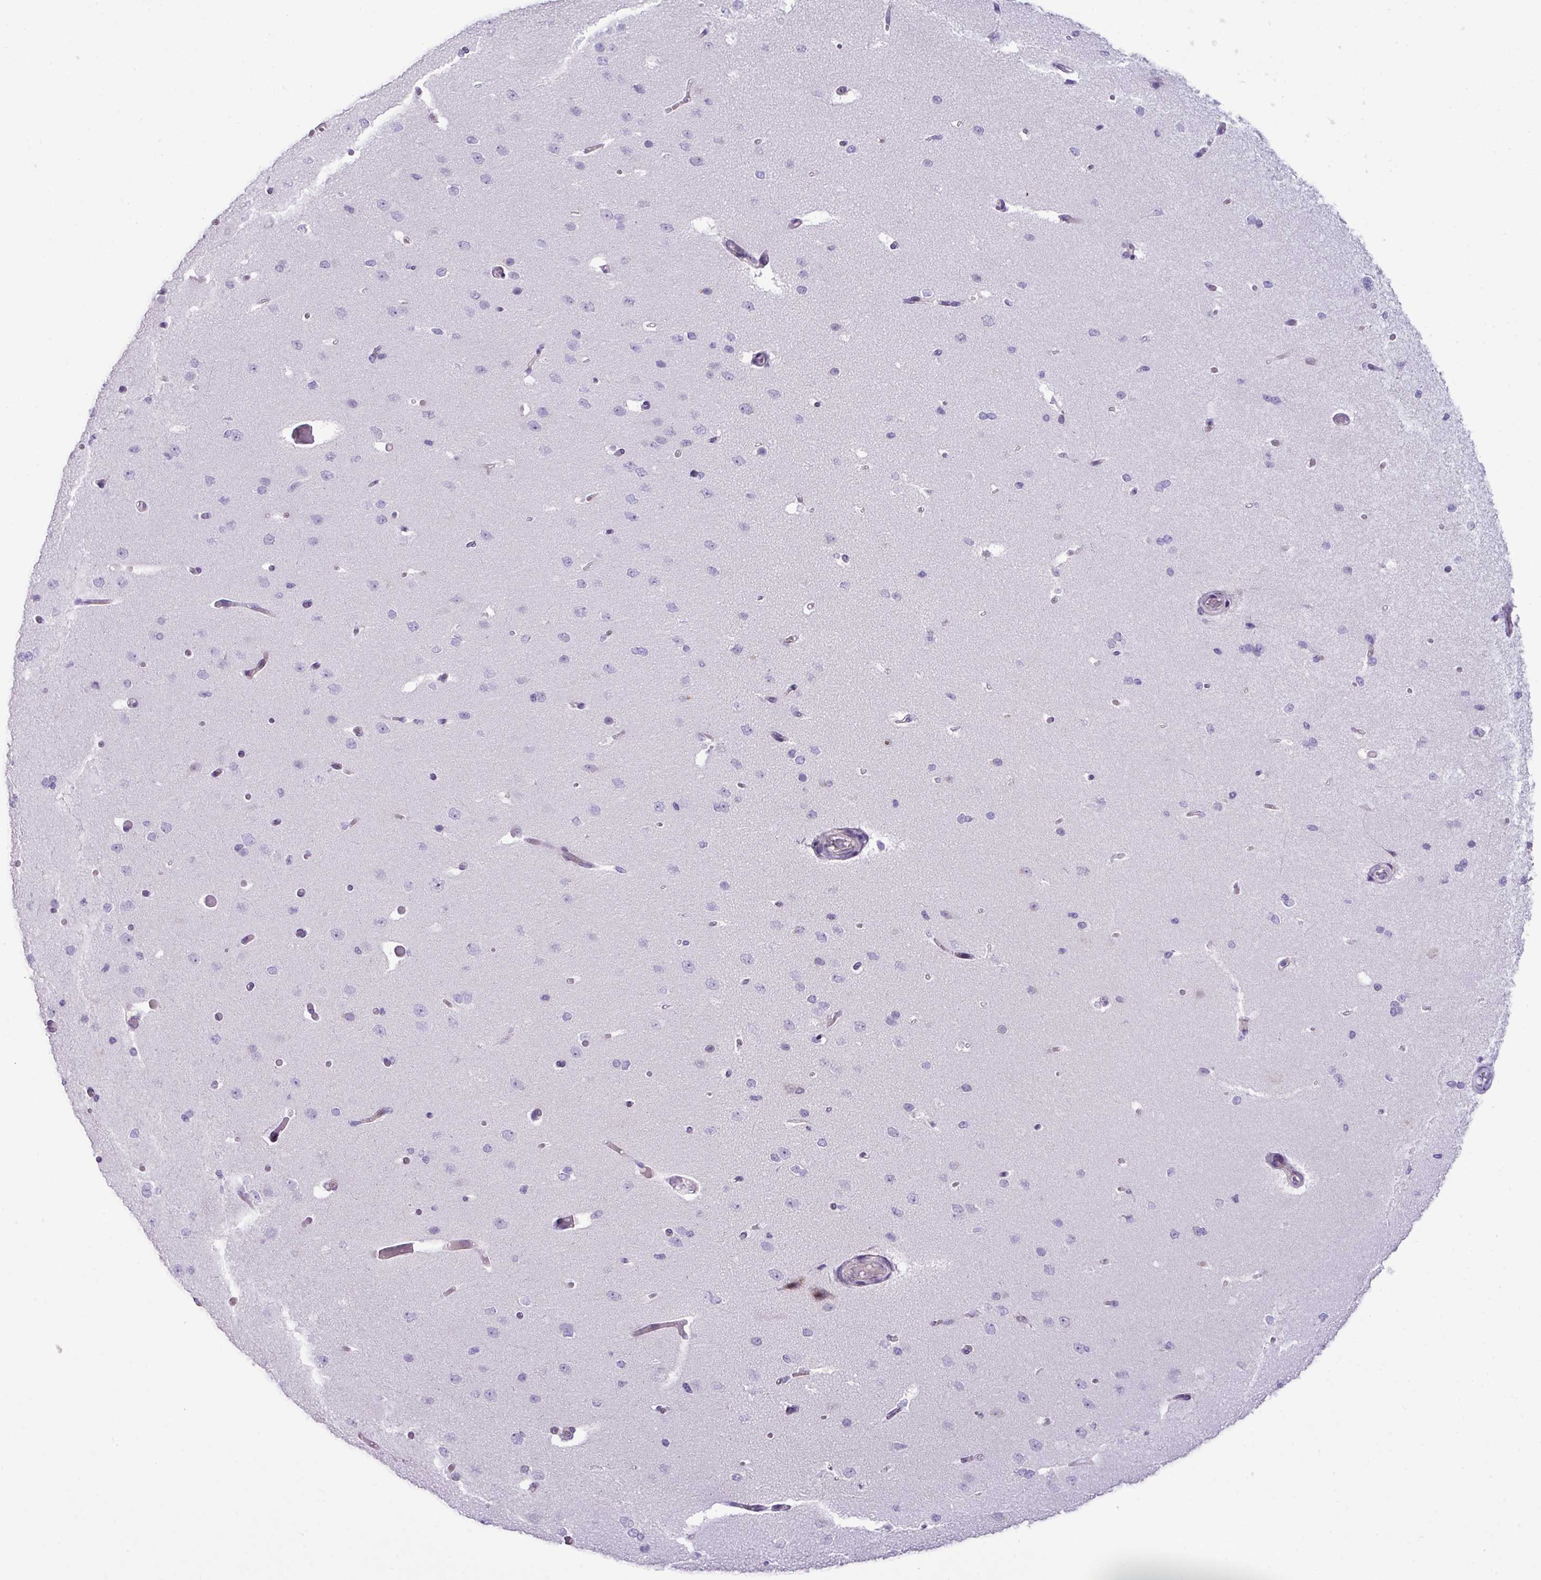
{"staining": {"intensity": "negative", "quantity": "none", "location": "none"}, "tissue": "cerebral cortex", "cell_type": "Endothelial cells", "image_type": "normal", "snomed": [{"axis": "morphology", "description": "Normal tissue, NOS"}, {"axis": "morphology", "description": "Inflammation, NOS"}, {"axis": "topography", "description": "Cerebral cortex"}], "caption": "Cerebral cortex stained for a protein using IHC demonstrates no expression endothelial cells.", "gene": "RGS21", "patient": {"sex": "male", "age": 6}}